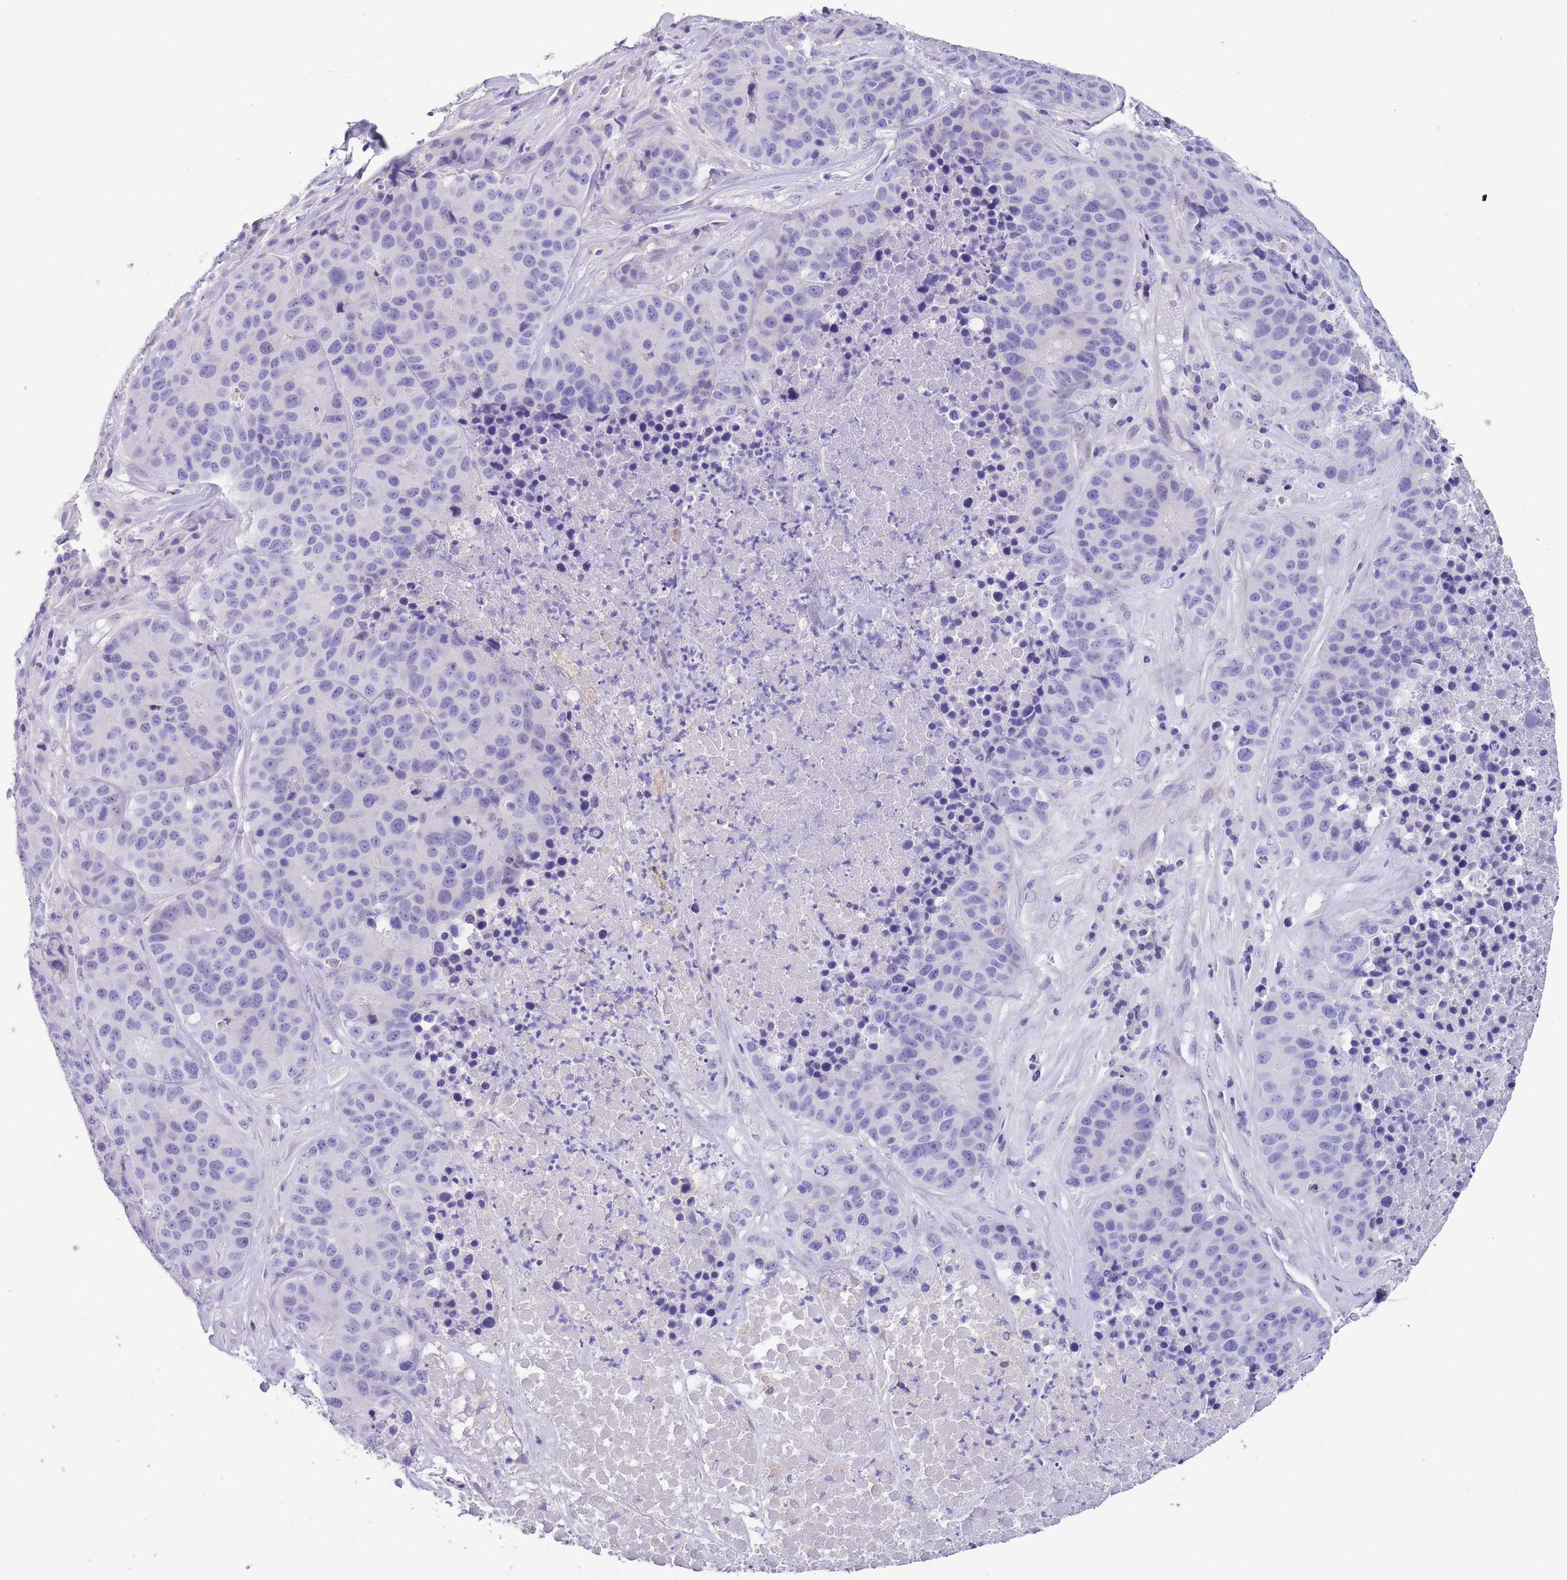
{"staining": {"intensity": "negative", "quantity": "none", "location": "none"}, "tissue": "stomach cancer", "cell_type": "Tumor cells", "image_type": "cancer", "snomed": [{"axis": "morphology", "description": "Adenocarcinoma, NOS"}, {"axis": "topography", "description": "Stomach"}], "caption": "Tumor cells show no significant staining in stomach adenocarcinoma. Nuclei are stained in blue.", "gene": "RAI2", "patient": {"sex": "male", "age": 71}}